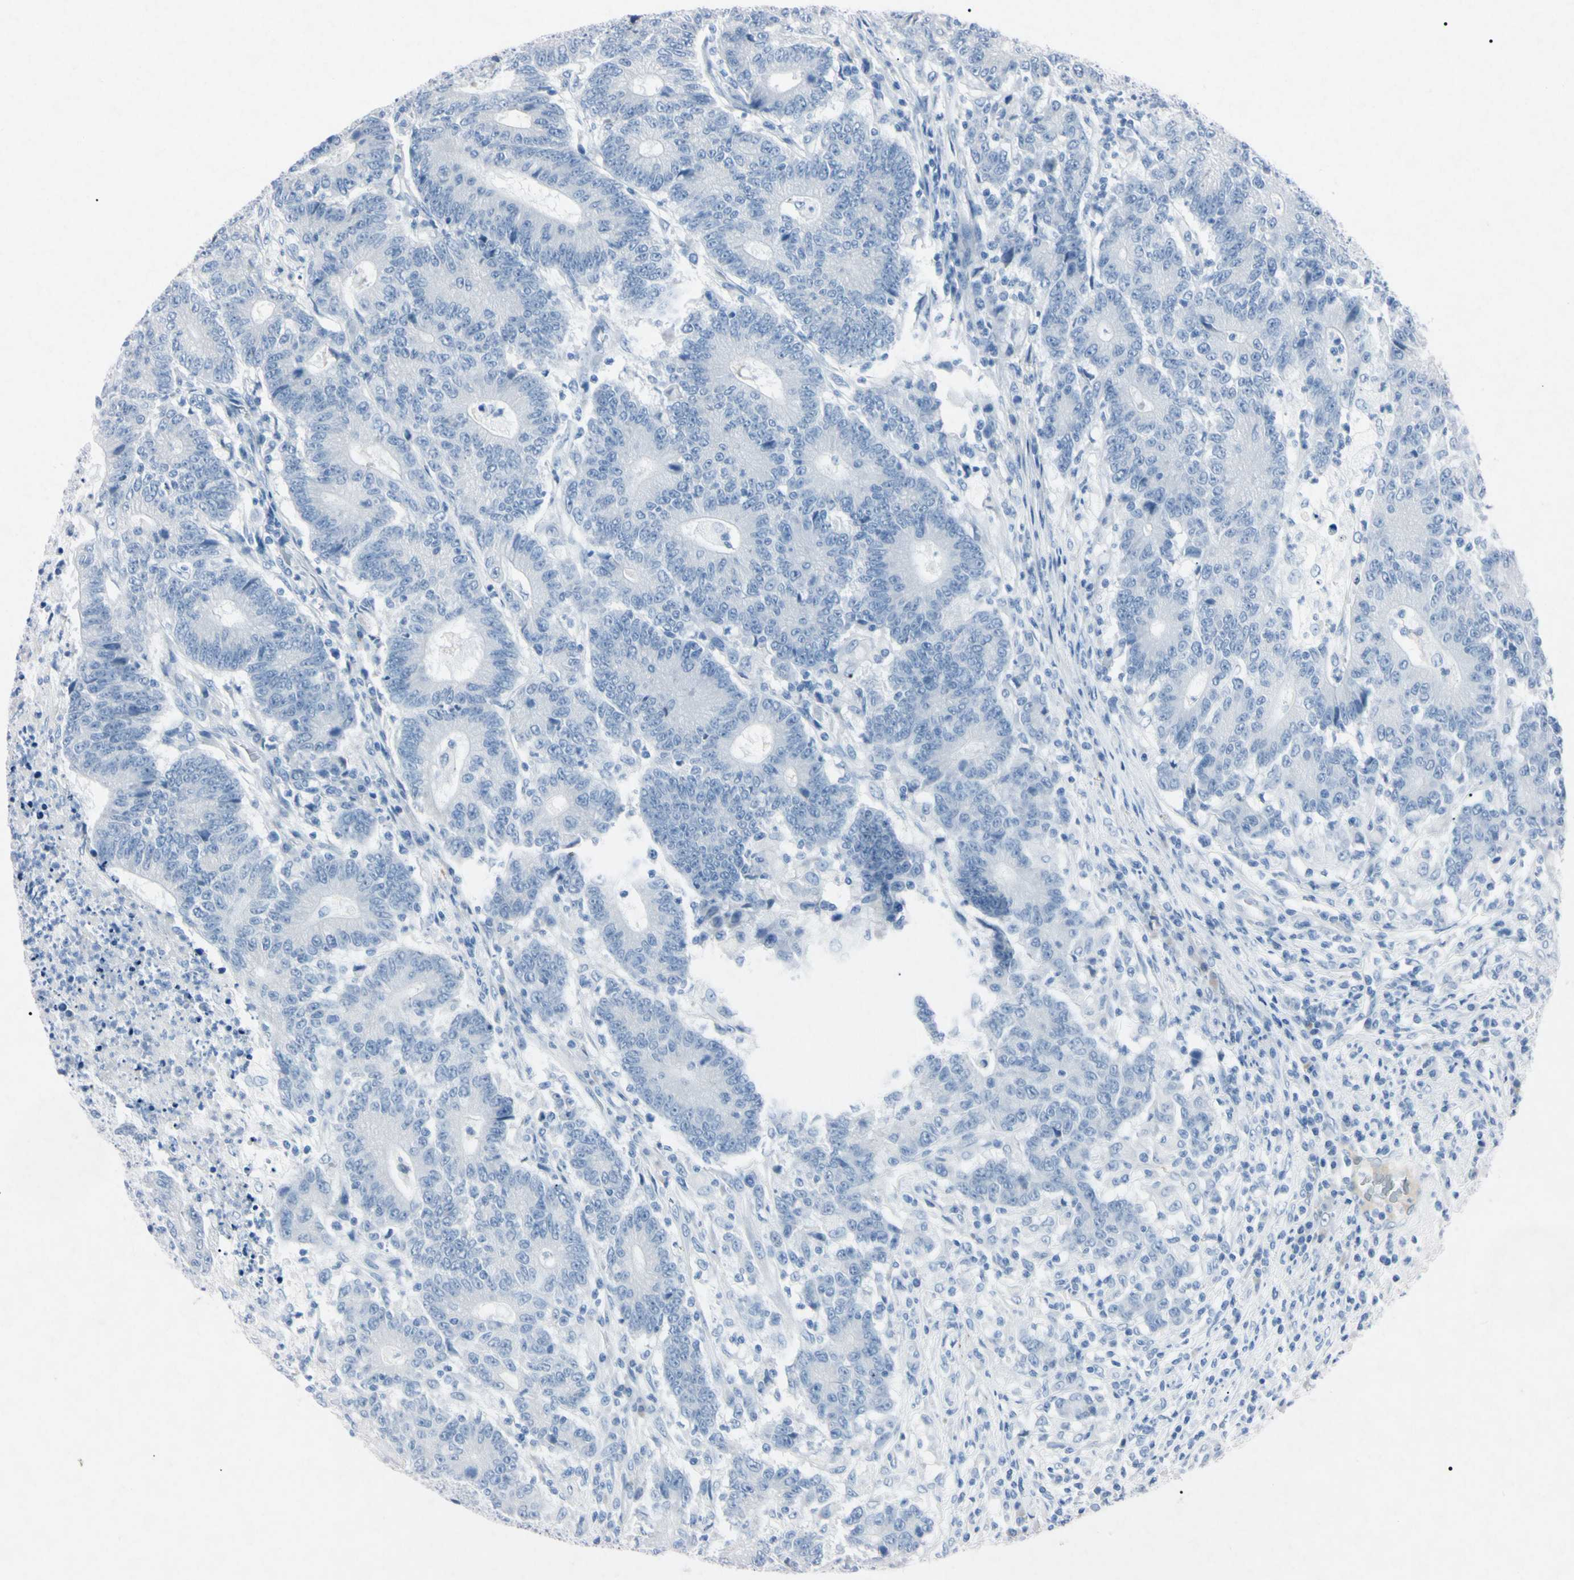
{"staining": {"intensity": "negative", "quantity": "none", "location": "none"}, "tissue": "colorectal cancer", "cell_type": "Tumor cells", "image_type": "cancer", "snomed": [{"axis": "morphology", "description": "Normal tissue, NOS"}, {"axis": "morphology", "description": "Adenocarcinoma, NOS"}, {"axis": "topography", "description": "Colon"}], "caption": "Human adenocarcinoma (colorectal) stained for a protein using immunohistochemistry (IHC) shows no positivity in tumor cells.", "gene": "ELN", "patient": {"sex": "female", "age": 75}}